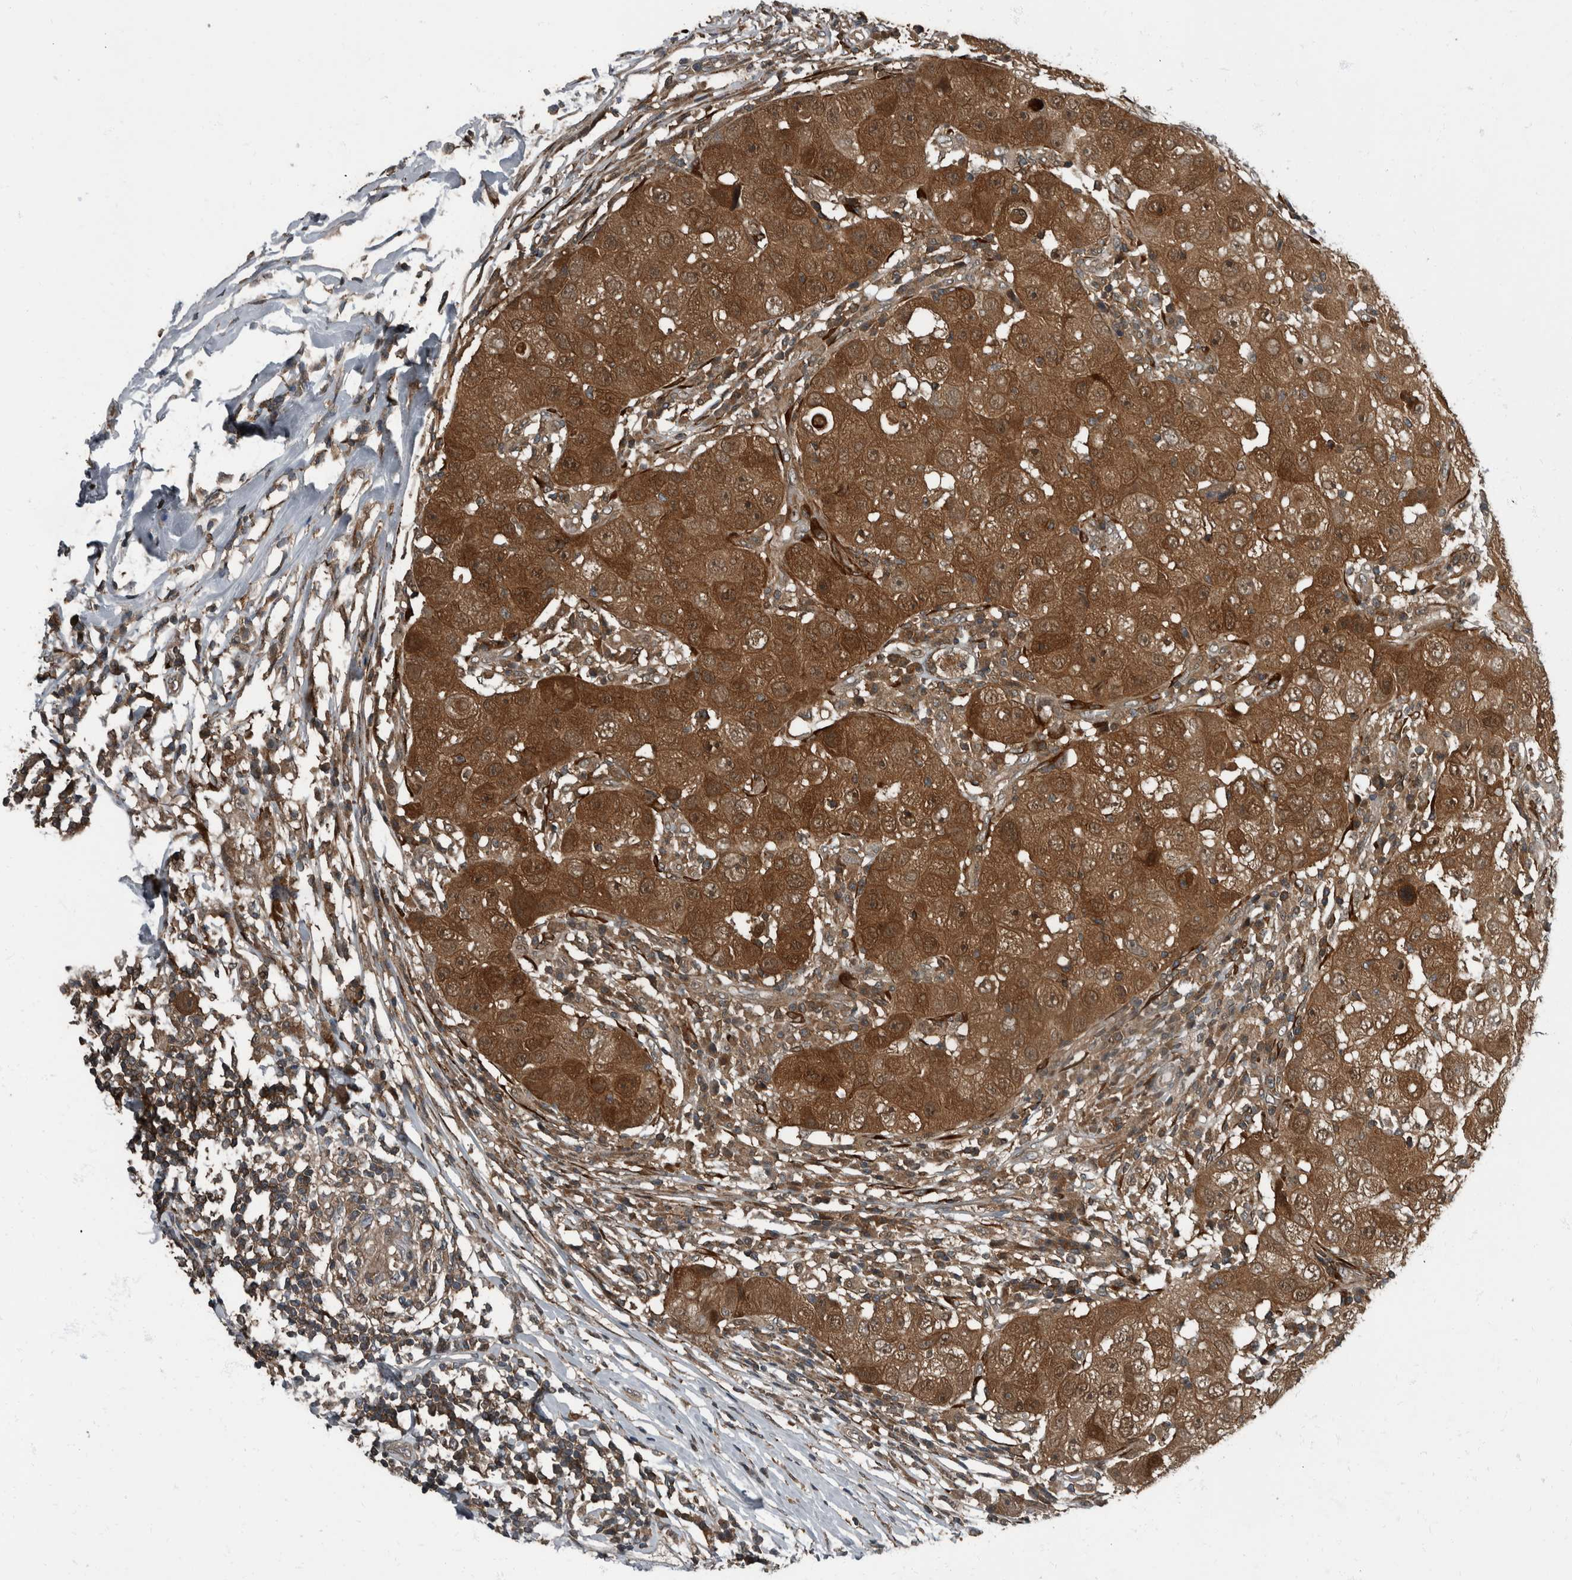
{"staining": {"intensity": "strong", "quantity": ">75%", "location": "cytoplasmic/membranous"}, "tissue": "breast cancer", "cell_type": "Tumor cells", "image_type": "cancer", "snomed": [{"axis": "morphology", "description": "Duct carcinoma"}, {"axis": "topography", "description": "Breast"}], "caption": "The histopathology image displays immunohistochemical staining of breast intraductal carcinoma. There is strong cytoplasmic/membranous expression is appreciated in approximately >75% of tumor cells.", "gene": "RABGGTB", "patient": {"sex": "female", "age": 27}}